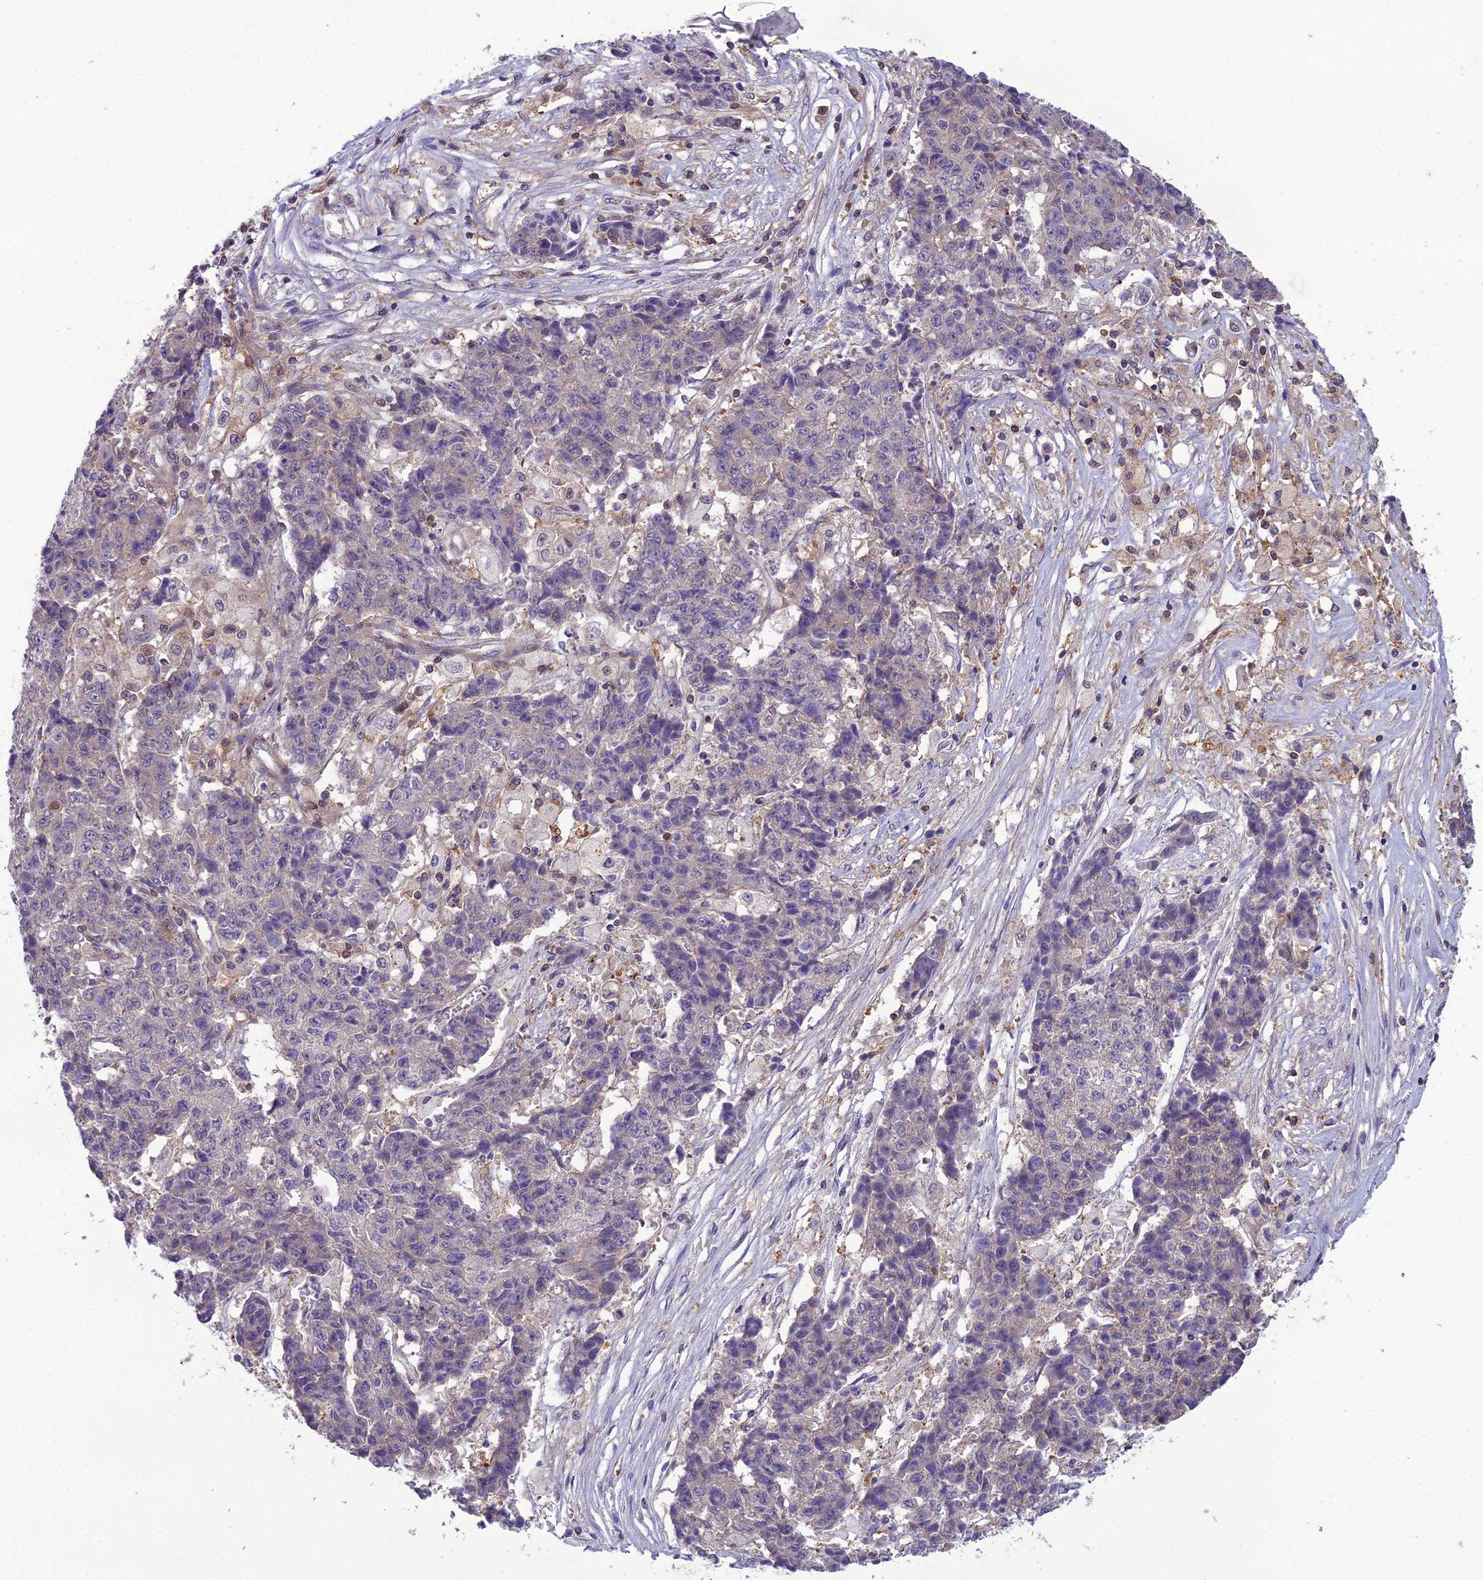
{"staining": {"intensity": "weak", "quantity": "<25%", "location": "cytoplasmic/membranous"}, "tissue": "ovarian cancer", "cell_type": "Tumor cells", "image_type": "cancer", "snomed": [{"axis": "morphology", "description": "Carcinoma, endometroid"}, {"axis": "topography", "description": "Ovary"}], "caption": "Ovarian cancer (endometroid carcinoma) was stained to show a protein in brown. There is no significant staining in tumor cells. Nuclei are stained in blue.", "gene": "GDF6", "patient": {"sex": "female", "age": 42}}